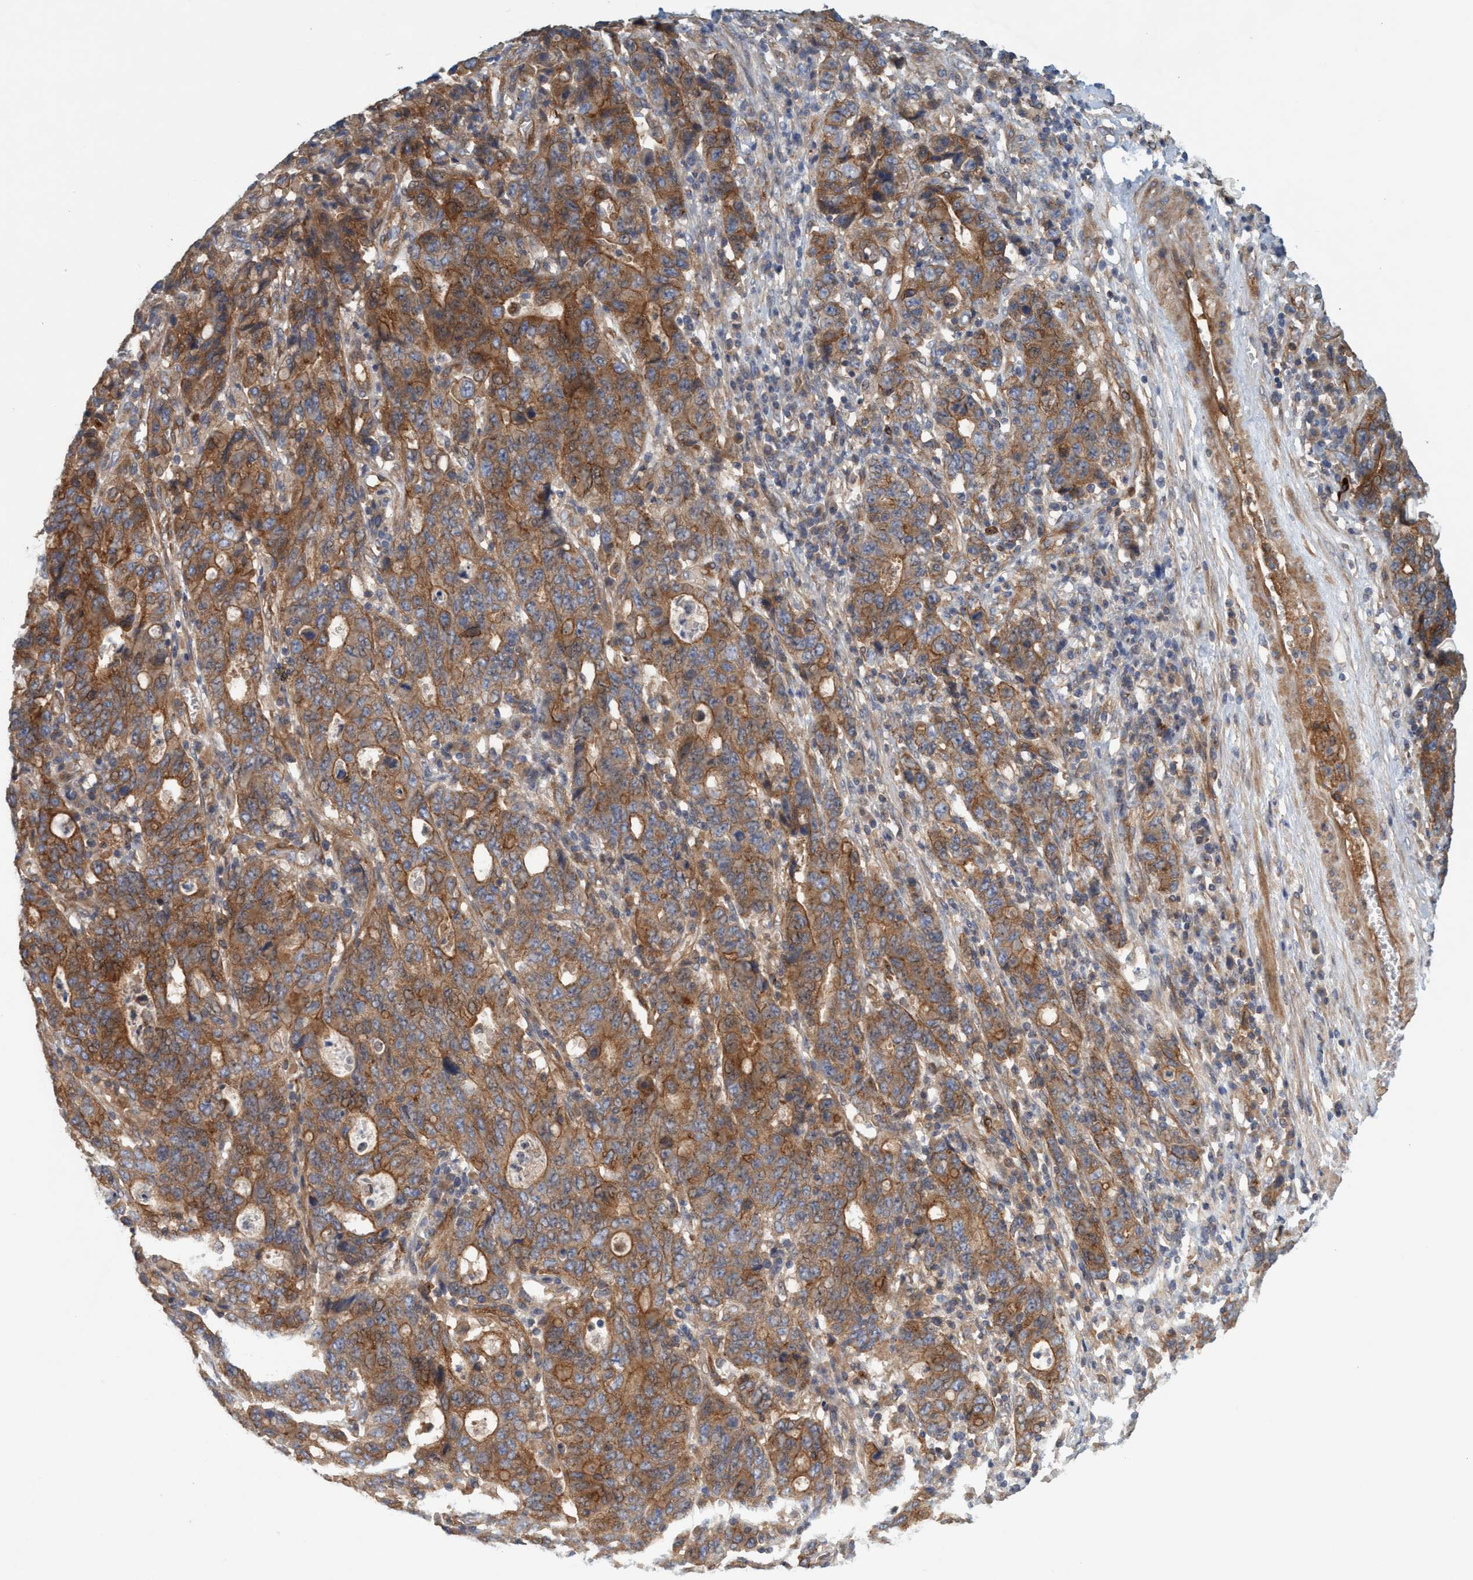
{"staining": {"intensity": "strong", "quantity": ">75%", "location": "cytoplasmic/membranous"}, "tissue": "stomach cancer", "cell_type": "Tumor cells", "image_type": "cancer", "snomed": [{"axis": "morphology", "description": "Adenocarcinoma, NOS"}, {"axis": "topography", "description": "Stomach, upper"}], "caption": "Immunohistochemical staining of stomach cancer shows strong cytoplasmic/membranous protein expression in approximately >75% of tumor cells.", "gene": "SPECC1", "patient": {"sex": "male", "age": 69}}